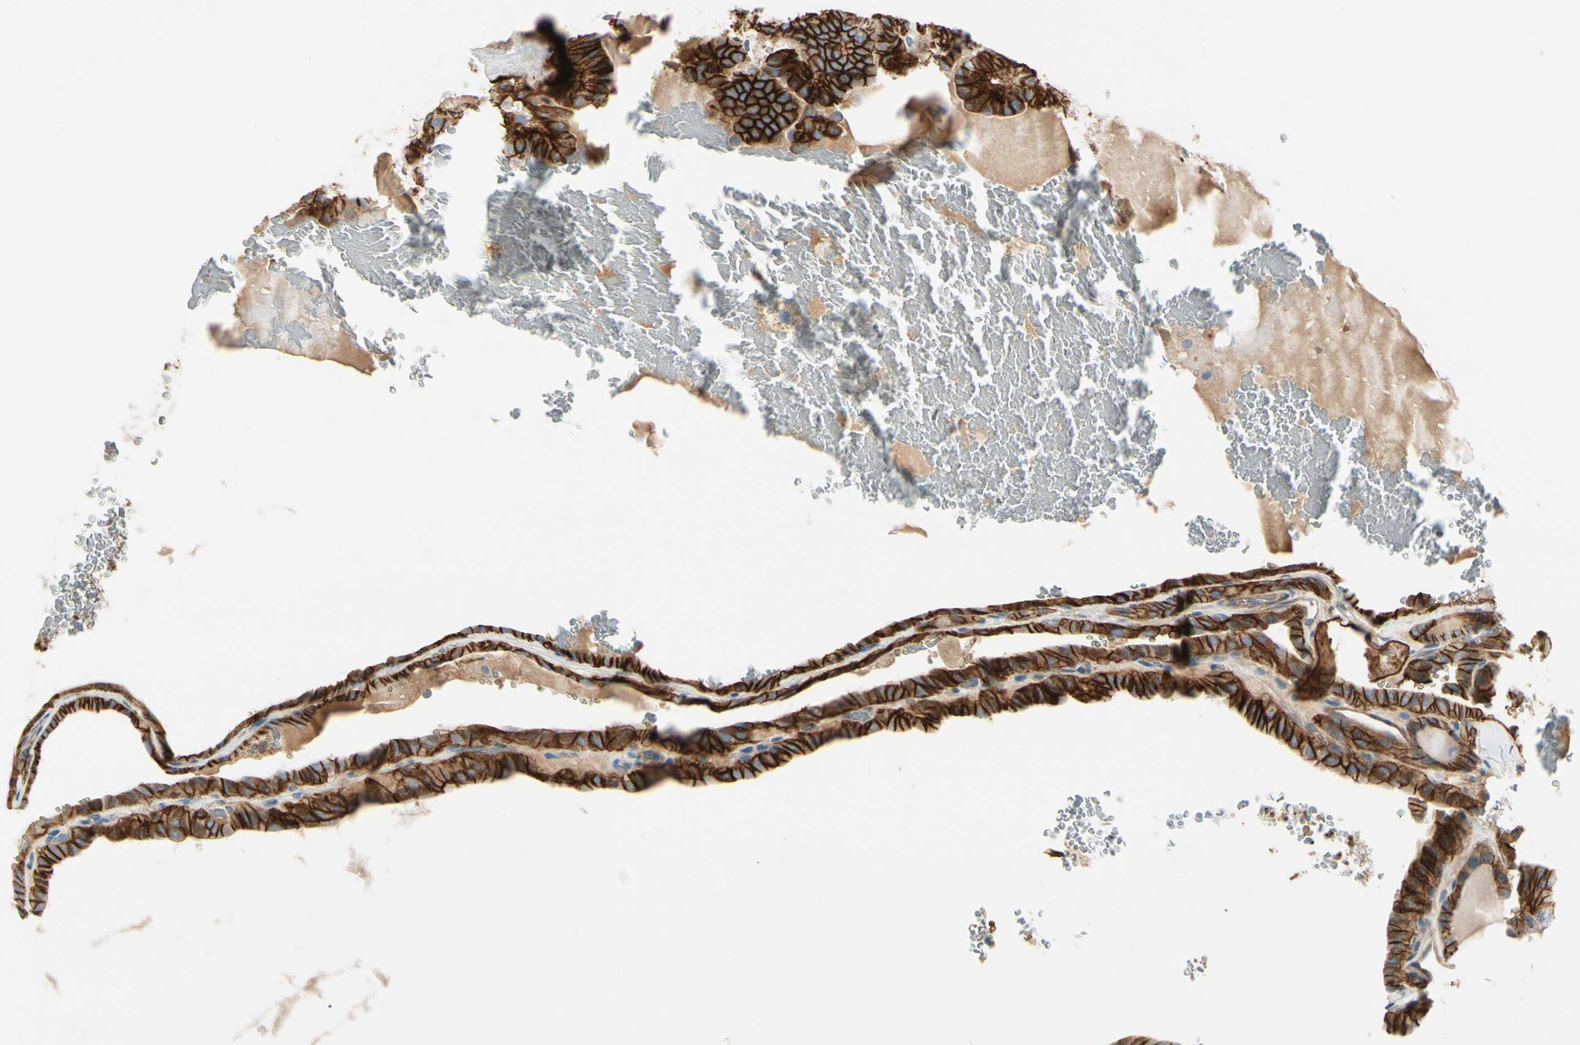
{"staining": {"intensity": "strong", "quantity": ">75%", "location": "cytoplasmic/membranous"}, "tissue": "thyroid cancer", "cell_type": "Tumor cells", "image_type": "cancer", "snomed": [{"axis": "morphology", "description": "Papillary adenocarcinoma, NOS"}, {"axis": "topography", "description": "Thyroid gland"}], "caption": "Thyroid cancer (papillary adenocarcinoma) stained for a protein shows strong cytoplasmic/membranous positivity in tumor cells.", "gene": "ITGA3", "patient": {"sex": "male", "age": 77}}